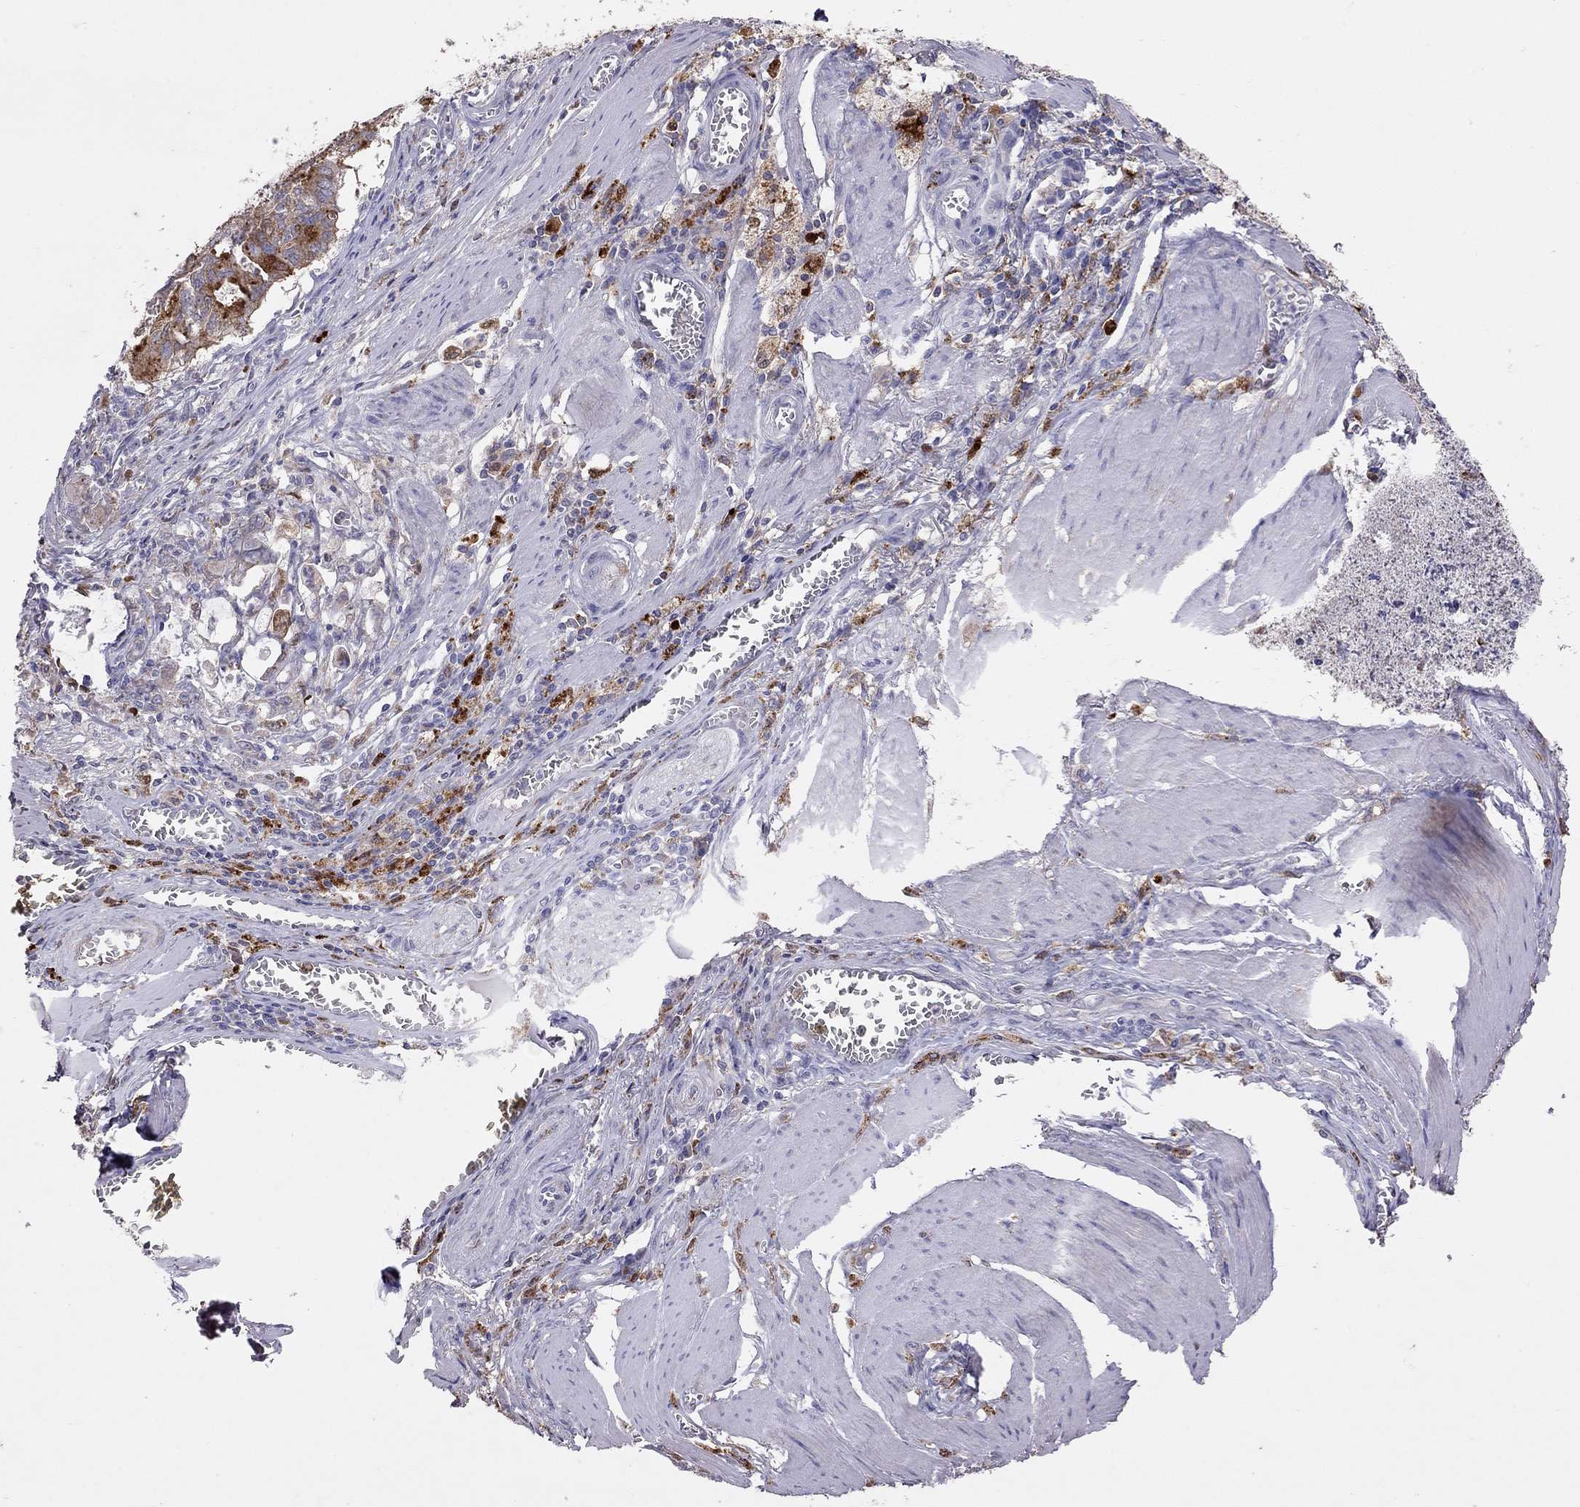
{"staining": {"intensity": "moderate", "quantity": "<25%", "location": "cytoplasmic/membranous"}, "tissue": "stomach cancer", "cell_type": "Tumor cells", "image_type": "cancer", "snomed": [{"axis": "morphology", "description": "Adenocarcinoma, NOS"}, {"axis": "topography", "description": "Stomach, upper"}], "caption": "DAB (3,3'-diaminobenzidine) immunohistochemical staining of human stomach adenocarcinoma displays moderate cytoplasmic/membranous protein positivity in approximately <25% of tumor cells. The staining was performed using DAB to visualize the protein expression in brown, while the nuclei were stained in blue with hematoxylin (Magnification: 20x).", "gene": "SERPINA3", "patient": {"sex": "male", "age": 80}}